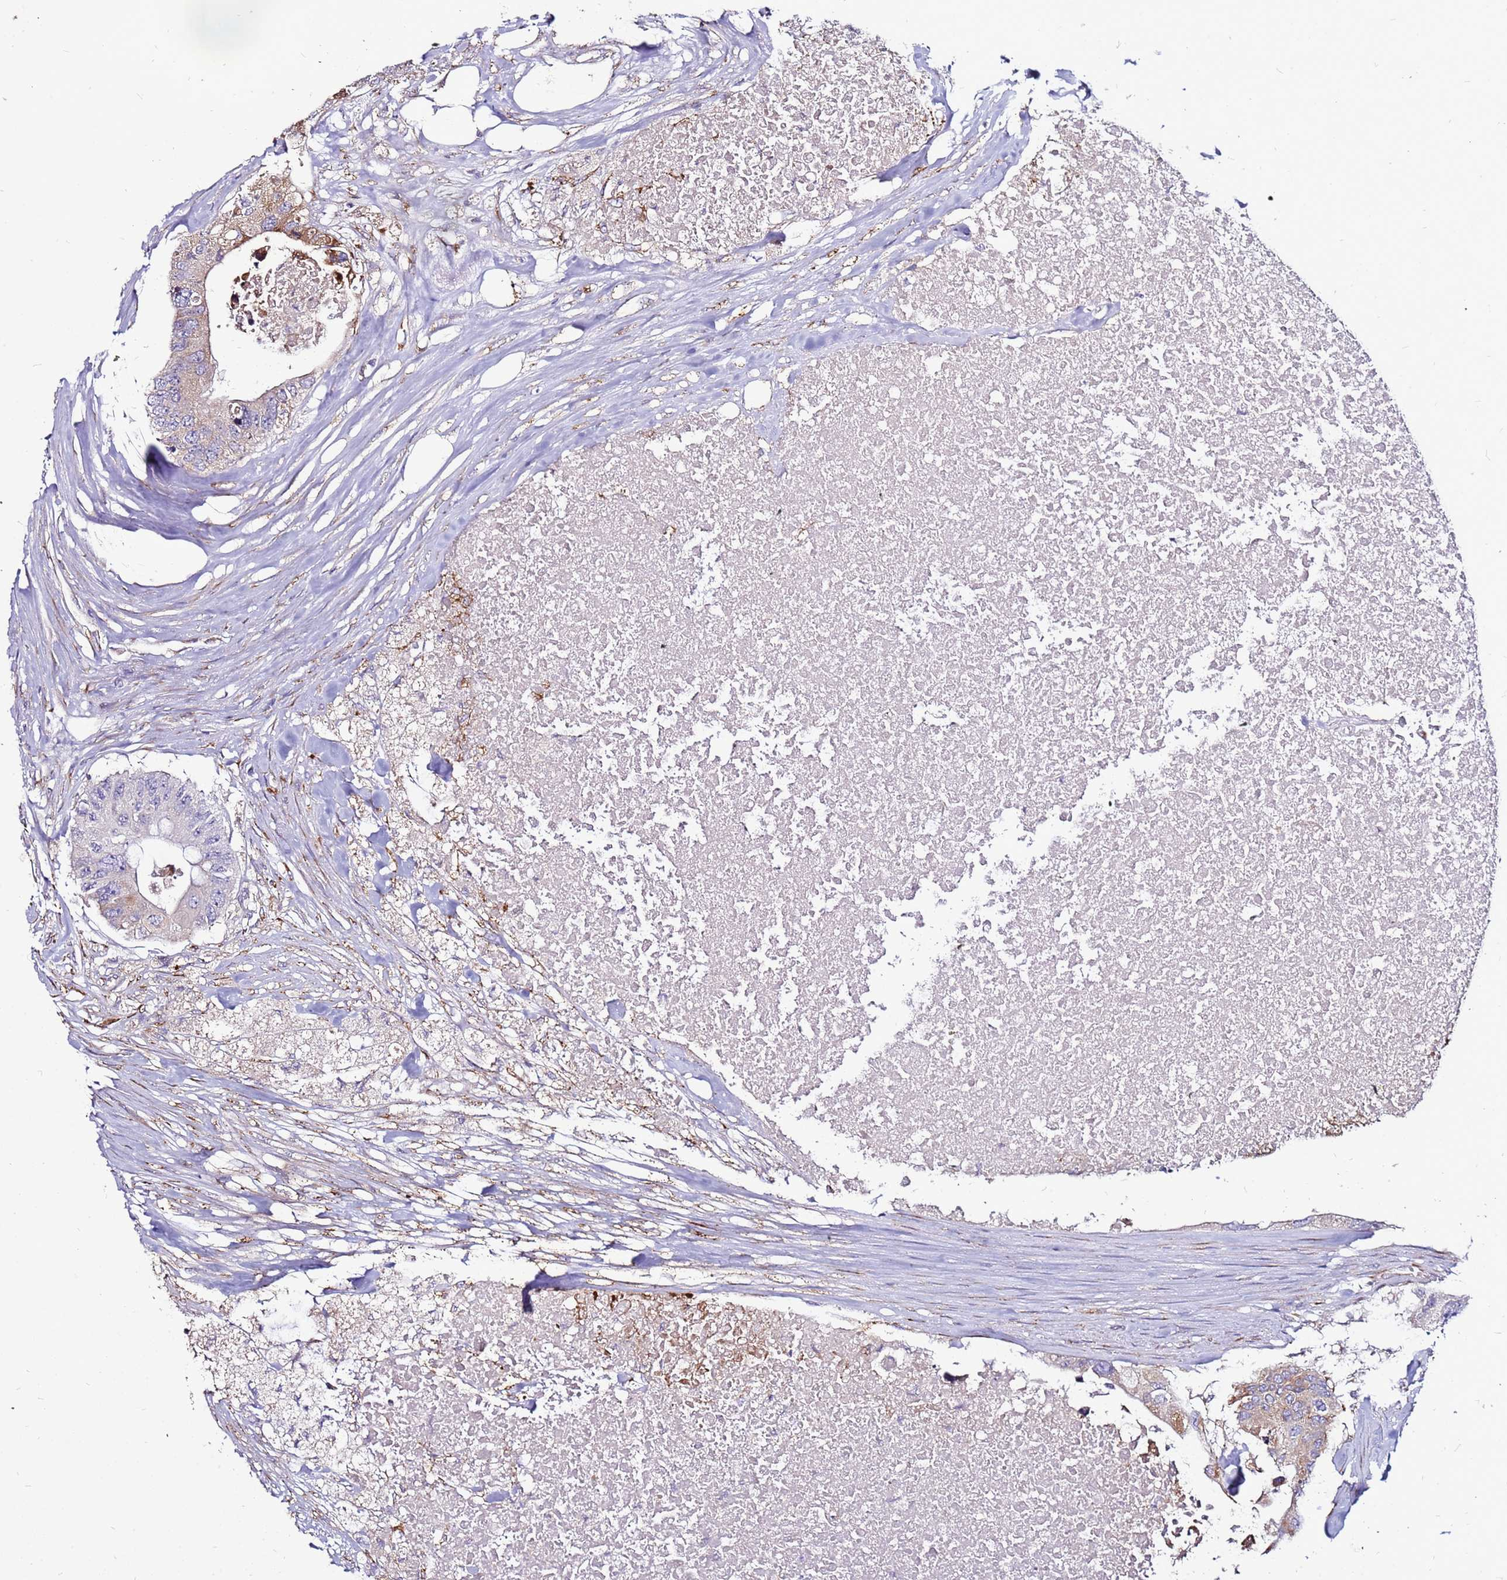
{"staining": {"intensity": "moderate", "quantity": "25%-75%", "location": "cytoplasmic/membranous"}, "tissue": "colorectal cancer", "cell_type": "Tumor cells", "image_type": "cancer", "snomed": [{"axis": "morphology", "description": "Adenocarcinoma, NOS"}, {"axis": "topography", "description": "Colon"}], "caption": "This is a histology image of immunohistochemistry staining of colorectal cancer (adenocarcinoma), which shows moderate expression in the cytoplasmic/membranous of tumor cells.", "gene": "SLC44A3", "patient": {"sex": "male", "age": 71}}